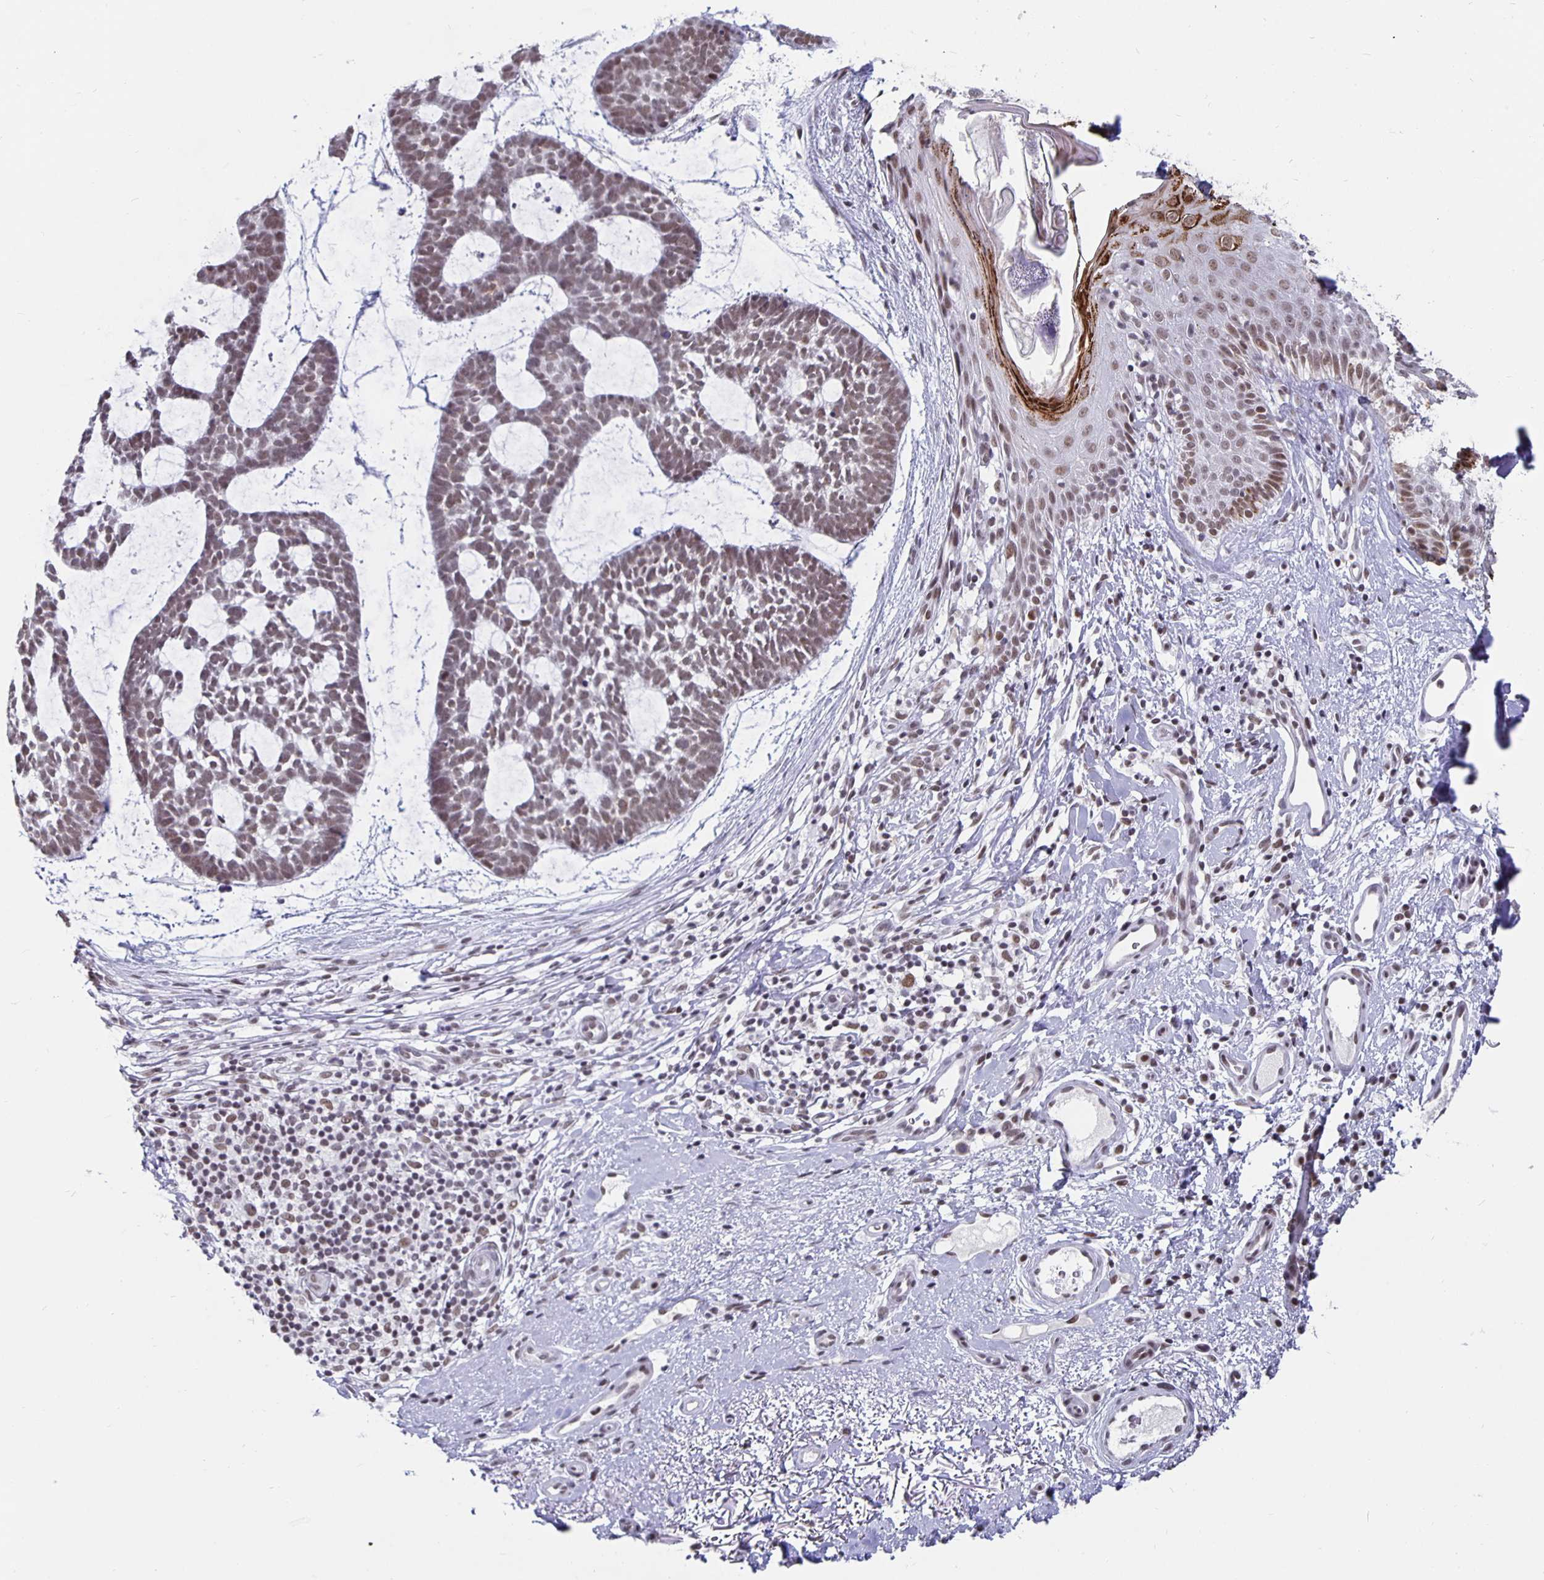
{"staining": {"intensity": "moderate", "quantity": ">75%", "location": "nuclear"}, "tissue": "skin cancer", "cell_type": "Tumor cells", "image_type": "cancer", "snomed": [{"axis": "morphology", "description": "Basal cell carcinoma"}, {"axis": "topography", "description": "Skin"}], "caption": "This photomicrograph demonstrates skin cancer stained with IHC to label a protein in brown. The nuclear of tumor cells show moderate positivity for the protein. Nuclei are counter-stained blue.", "gene": "PBX2", "patient": {"sex": "male", "age": 64}}